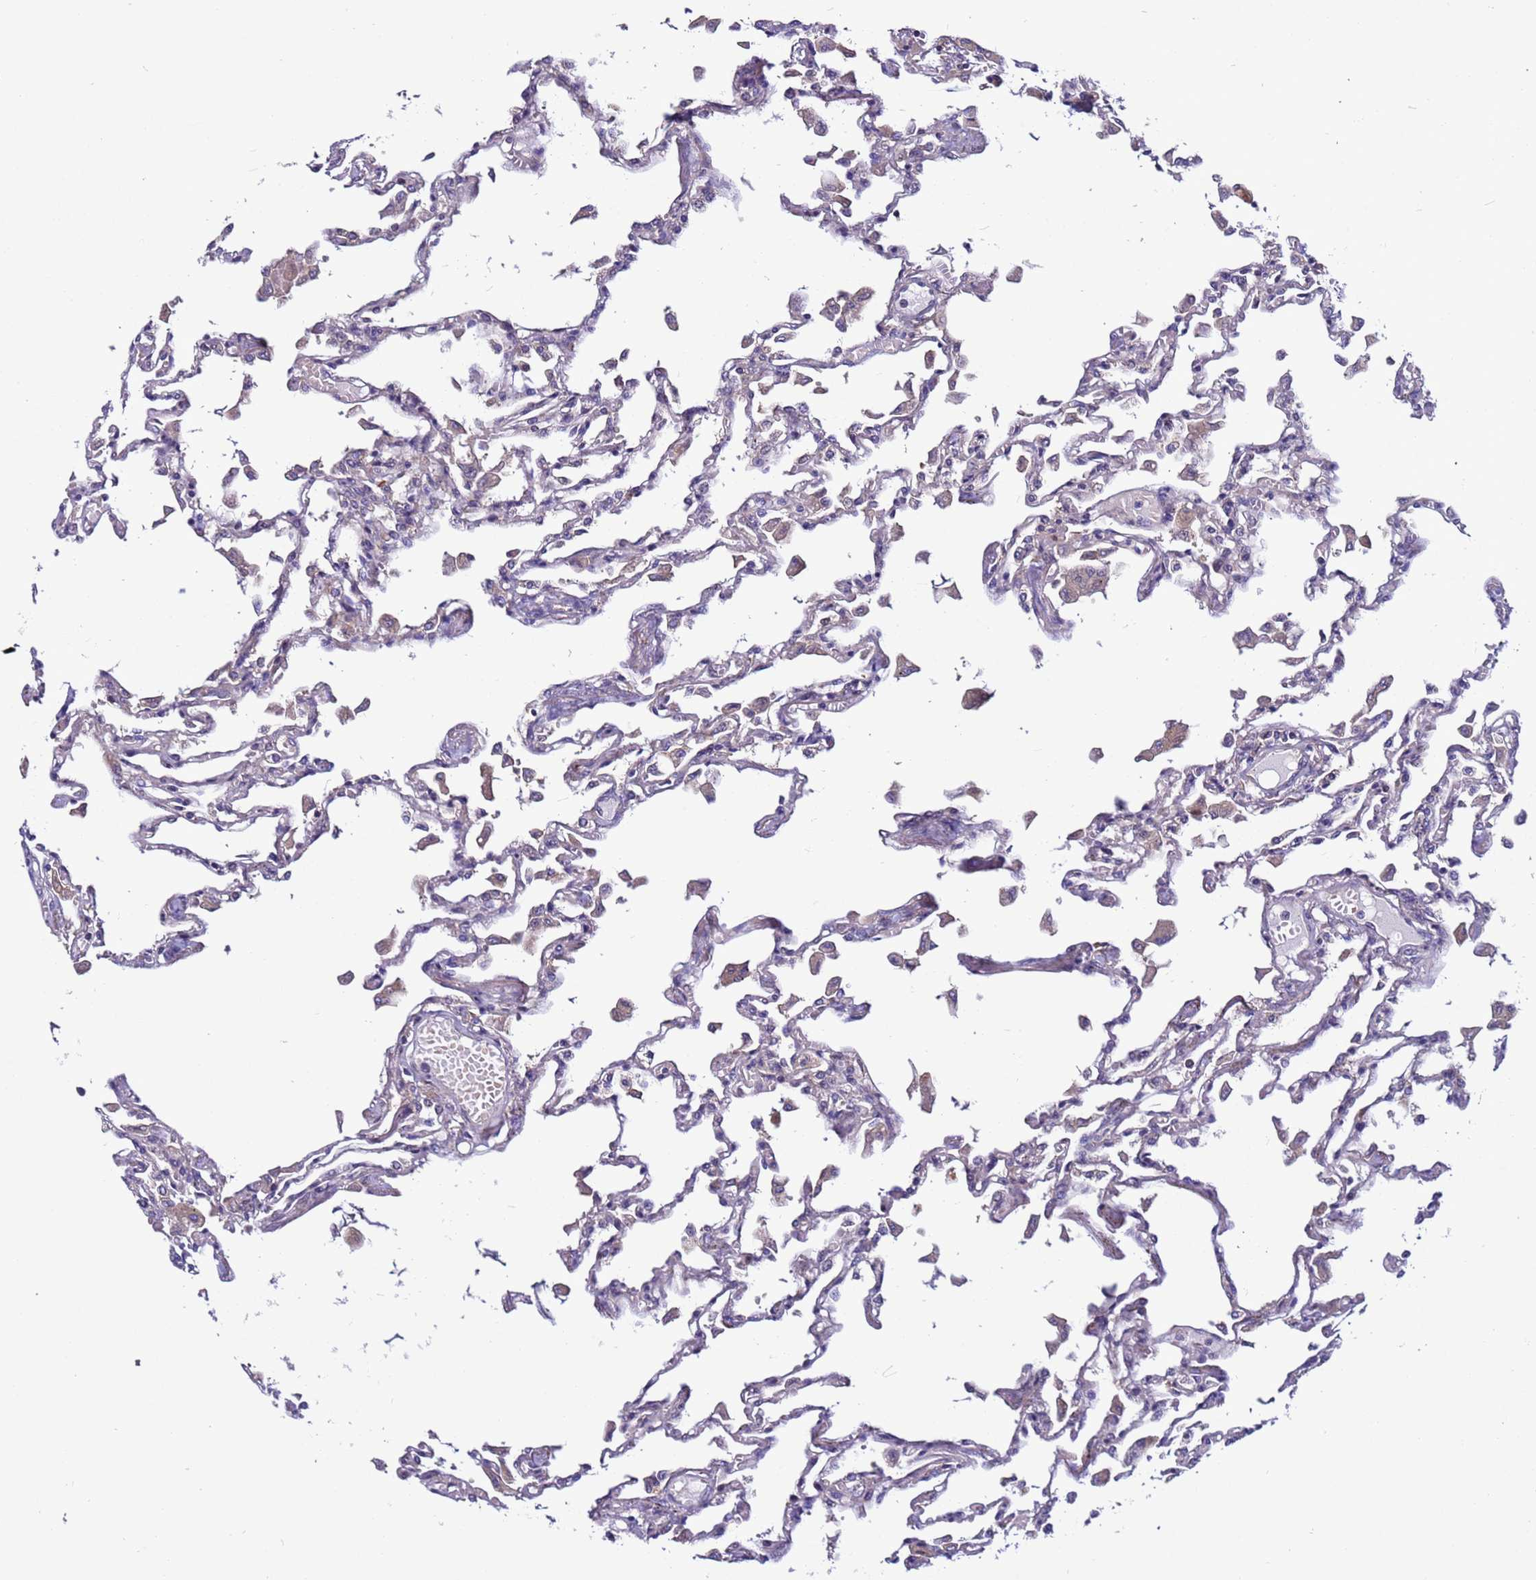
{"staining": {"intensity": "moderate", "quantity": "25%-75%", "location": "cytoplasmic/membranous"}, "tissue": "lung", "cell_type": "Alveolar cells", "image_type": "normal", "snomed": [{"axis": "morphology", "description": "Normal tissue, NOS"}, {"axis": "topography", "description": "Bronchus"}, {"axis": "topography", "description": "Lung"}], "caption": "Moderate cytoplasmic/membranous positivity is seen in about 25%-75% of alveolar cells in normal lung.", "gene": "GAREM1", "patient": {"sex": "female", "age": 49}}